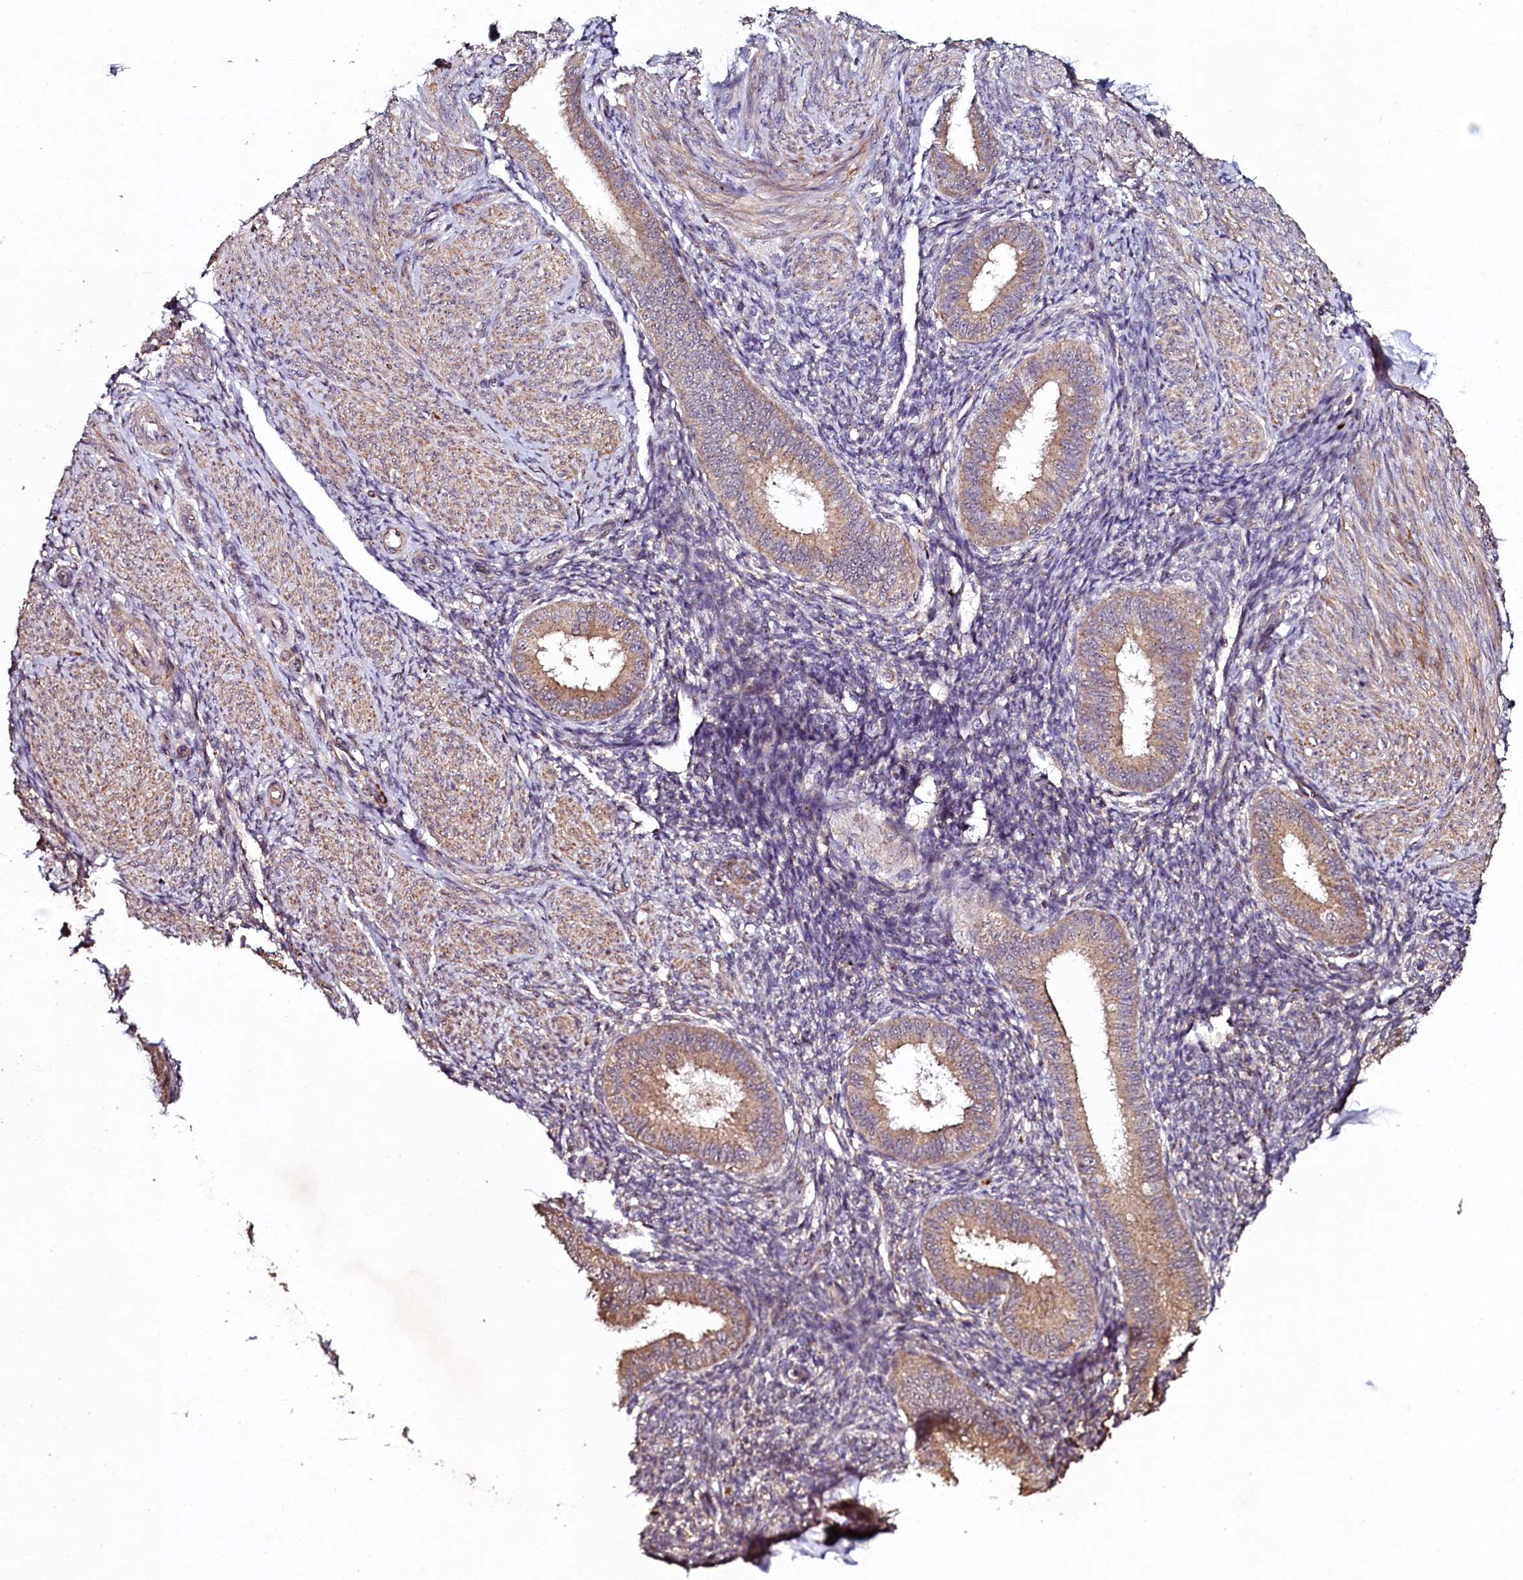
{"staining": {"intensity": "weak", "quantity": "<25%", "location": "cytoplasmic/membranous"}, "tissue": "endometrium", "cell_type": "Cells in endometrial stroma", "image_type": "normal", "snomed": [{"axis": "morphology", "description": "Normal tissue, NOS"}, {"axis": "topography", "description": "Uterus"}, {"axis": "topography", "description": "Endometrium"}], "caption": "An immunohistochemistry (IHC) micrograph of unremarkable endometrium is shown. There is no staining in cells in endometrial stroma of endometrium. (DAB (3,3'-diaminobenzidine) IHC visualized using brightfield microscopy, high magnification).", "gene": "SEC24C", "patient": {"sex": "female", "age": 48}}